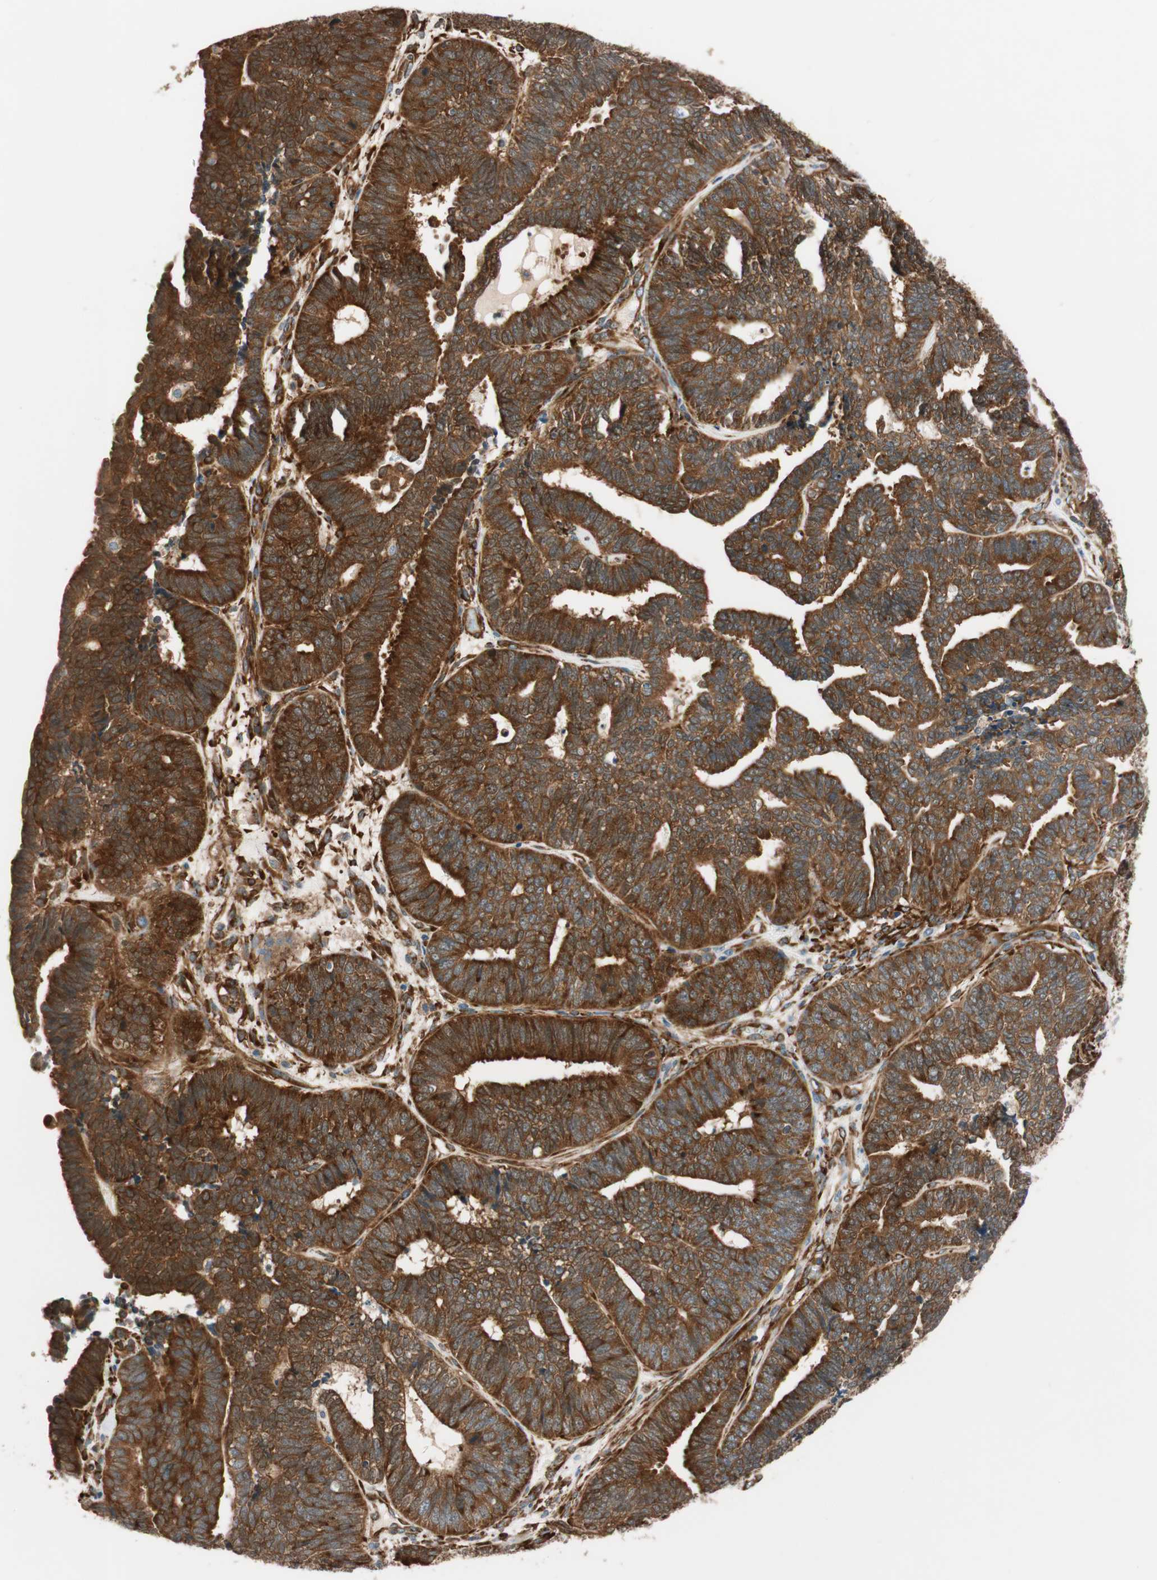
{"staining": {"intensity": "strong", "quantity": ">75%", "location": "cytoplasmic/membranous"}, "tissue": "endometrial cancer", "cell_type": "Tumor cells", "image_type": "cancer", "snomed": [{"axis": "morphology", "description": "Adenocarcinoma, NOS"}, {"axis": "topography", "description": "Endometrium"}], "caption": "A brown stain highlights strong cytoplasmic/membranous expression of a protein in endometrial adenocarcinoma tumor cells.", "gene": "WASL", "patient": {"sex": "female", "age": 70}}